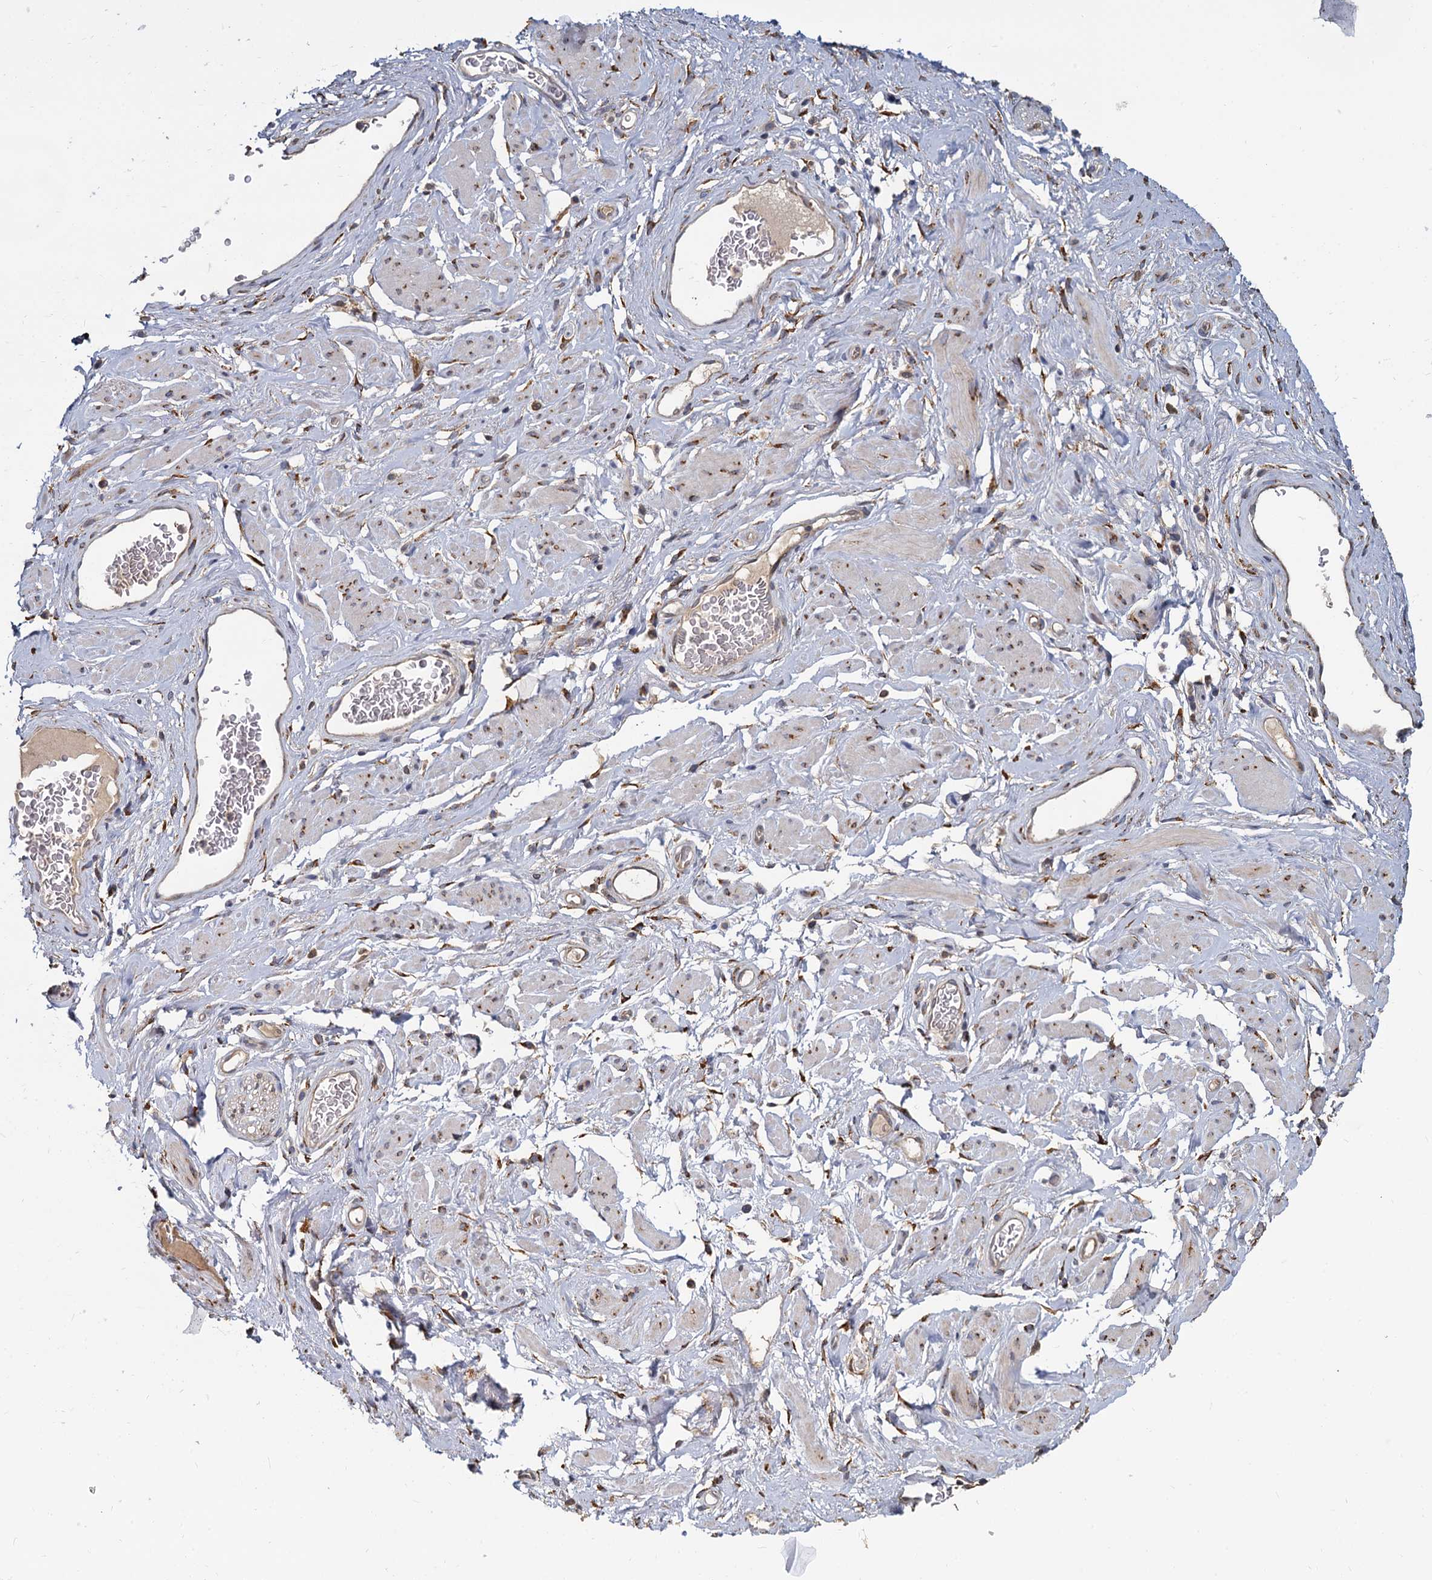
{"staining": {"intensity": "negative", "quantity": "none", "location": "none"}, "tissue": "adipose tissue", "cell_type": "Adipocytes", "image_type": "normal", "snomed": [{"axis": "morphology", "description": "Normal tissue, NOS"}, {"axis": "morphology", "description": "Adenocarcinoma, NOS"}, {"axis": "topography", "description": "Rectum"}, {"axis": "topography", "description": "Vagina"}, {"axis": "topography", "description": "Peripheral nerve tissue"}], "caption": "High magnification brightfield microscopy of benign adipose tissue stained with DAB (brown) and counterstained with hematoxylin (blue): adipocytes show no significant expression.", "gene": "LRRC51", "patient": {"sex": "female", "age": 71}}